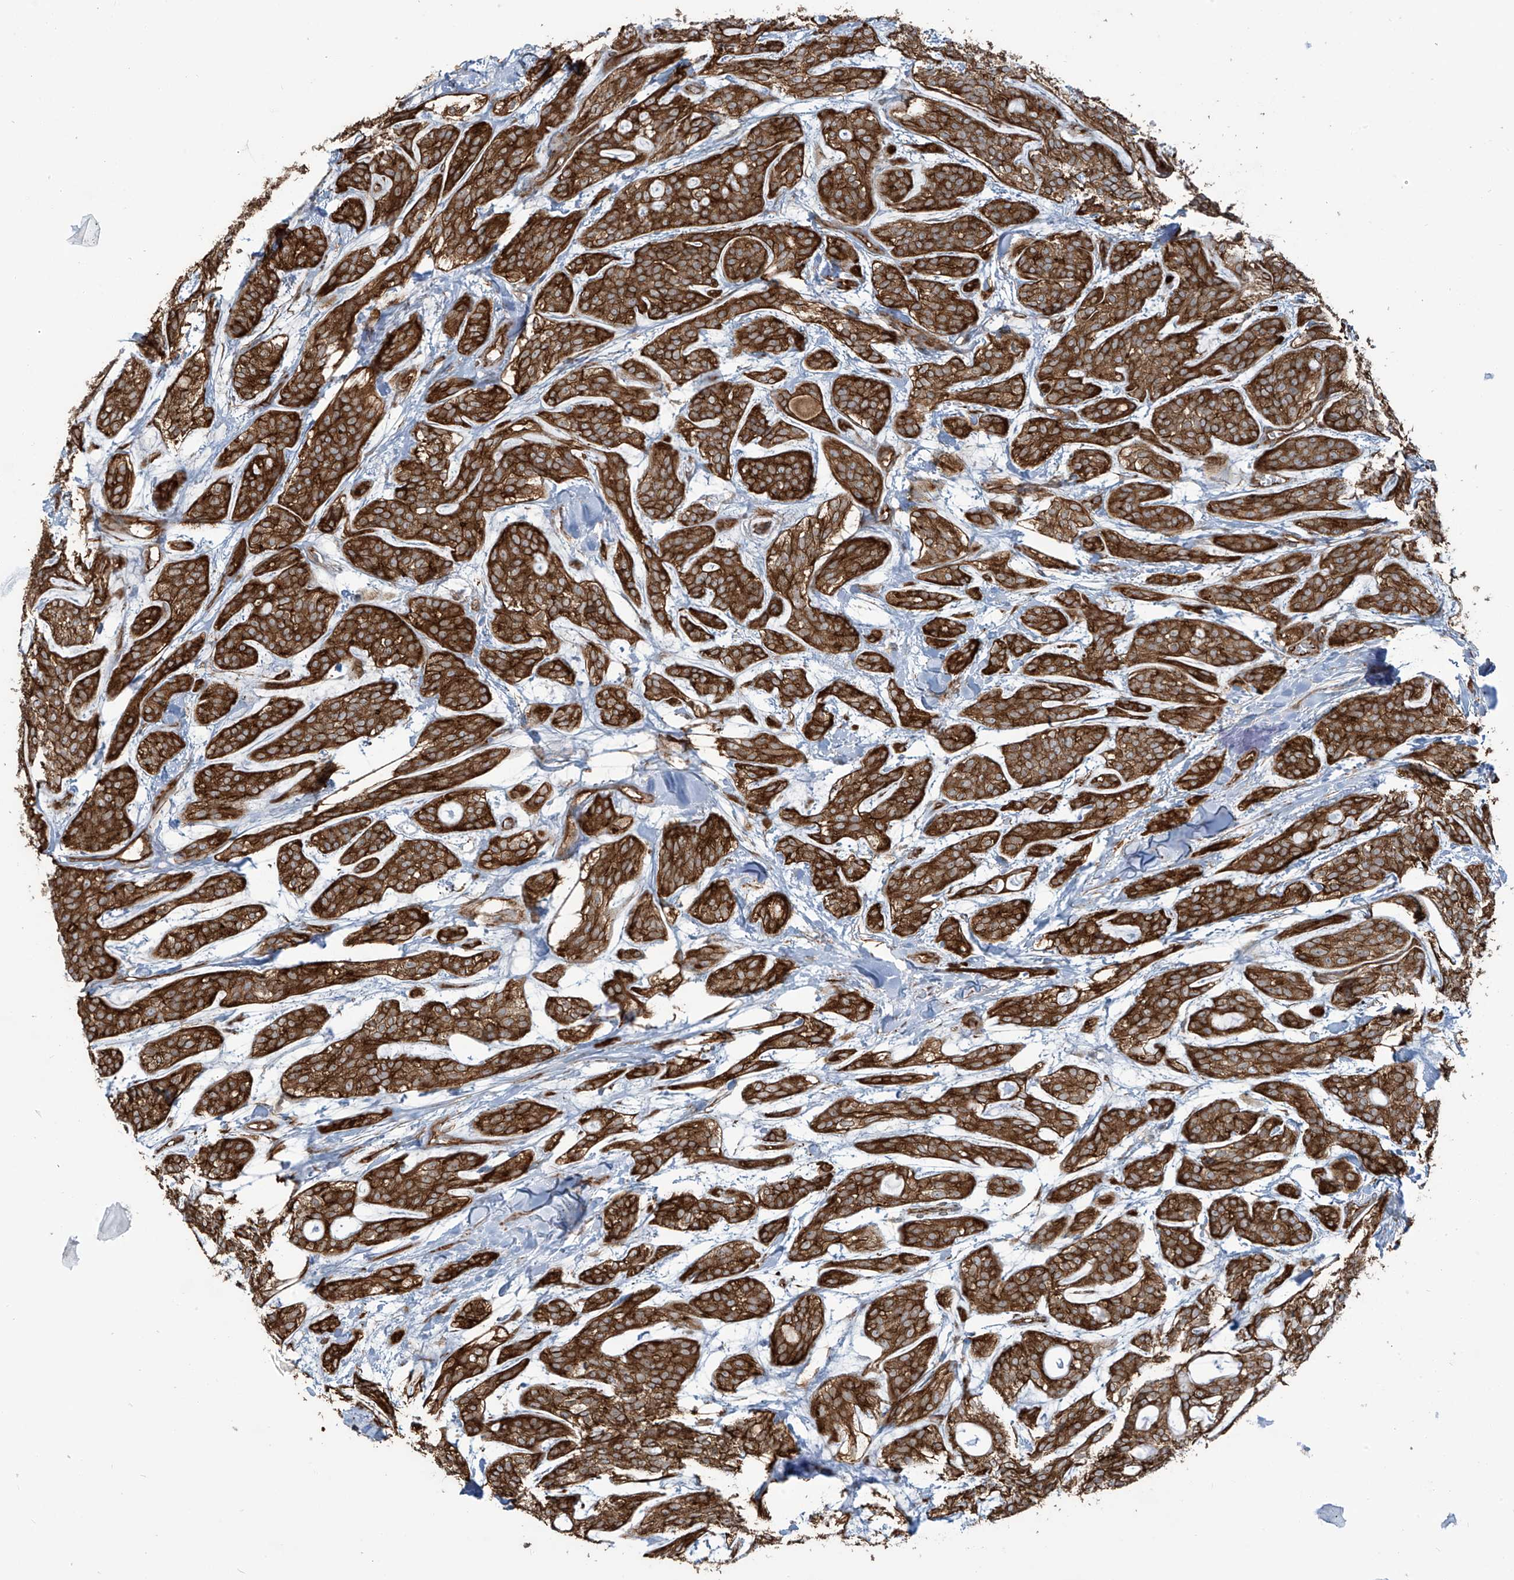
{"staining": {"intensity": "strong", "quantity": ">75%", "location": "cytoplasmic/membranous"}, "tissue": "head and neck cancer", "cell_type": "Tumor cells", "image_type": "cancer", "snomed": [{"axis": "morphology", "description": "Adenocarcinoma, NOS"}, {"axis": "topography", "description": "Head-Neck"}], "caption": "Immunohistochemical staining of human adenocarcinoma (head and neck) shows high levels of strong cytoplasmic/membranous staining in approximately >75% of tumor cells.", "gene": "SLC9A2", "patient": {"sex": "male", "age": 66}}